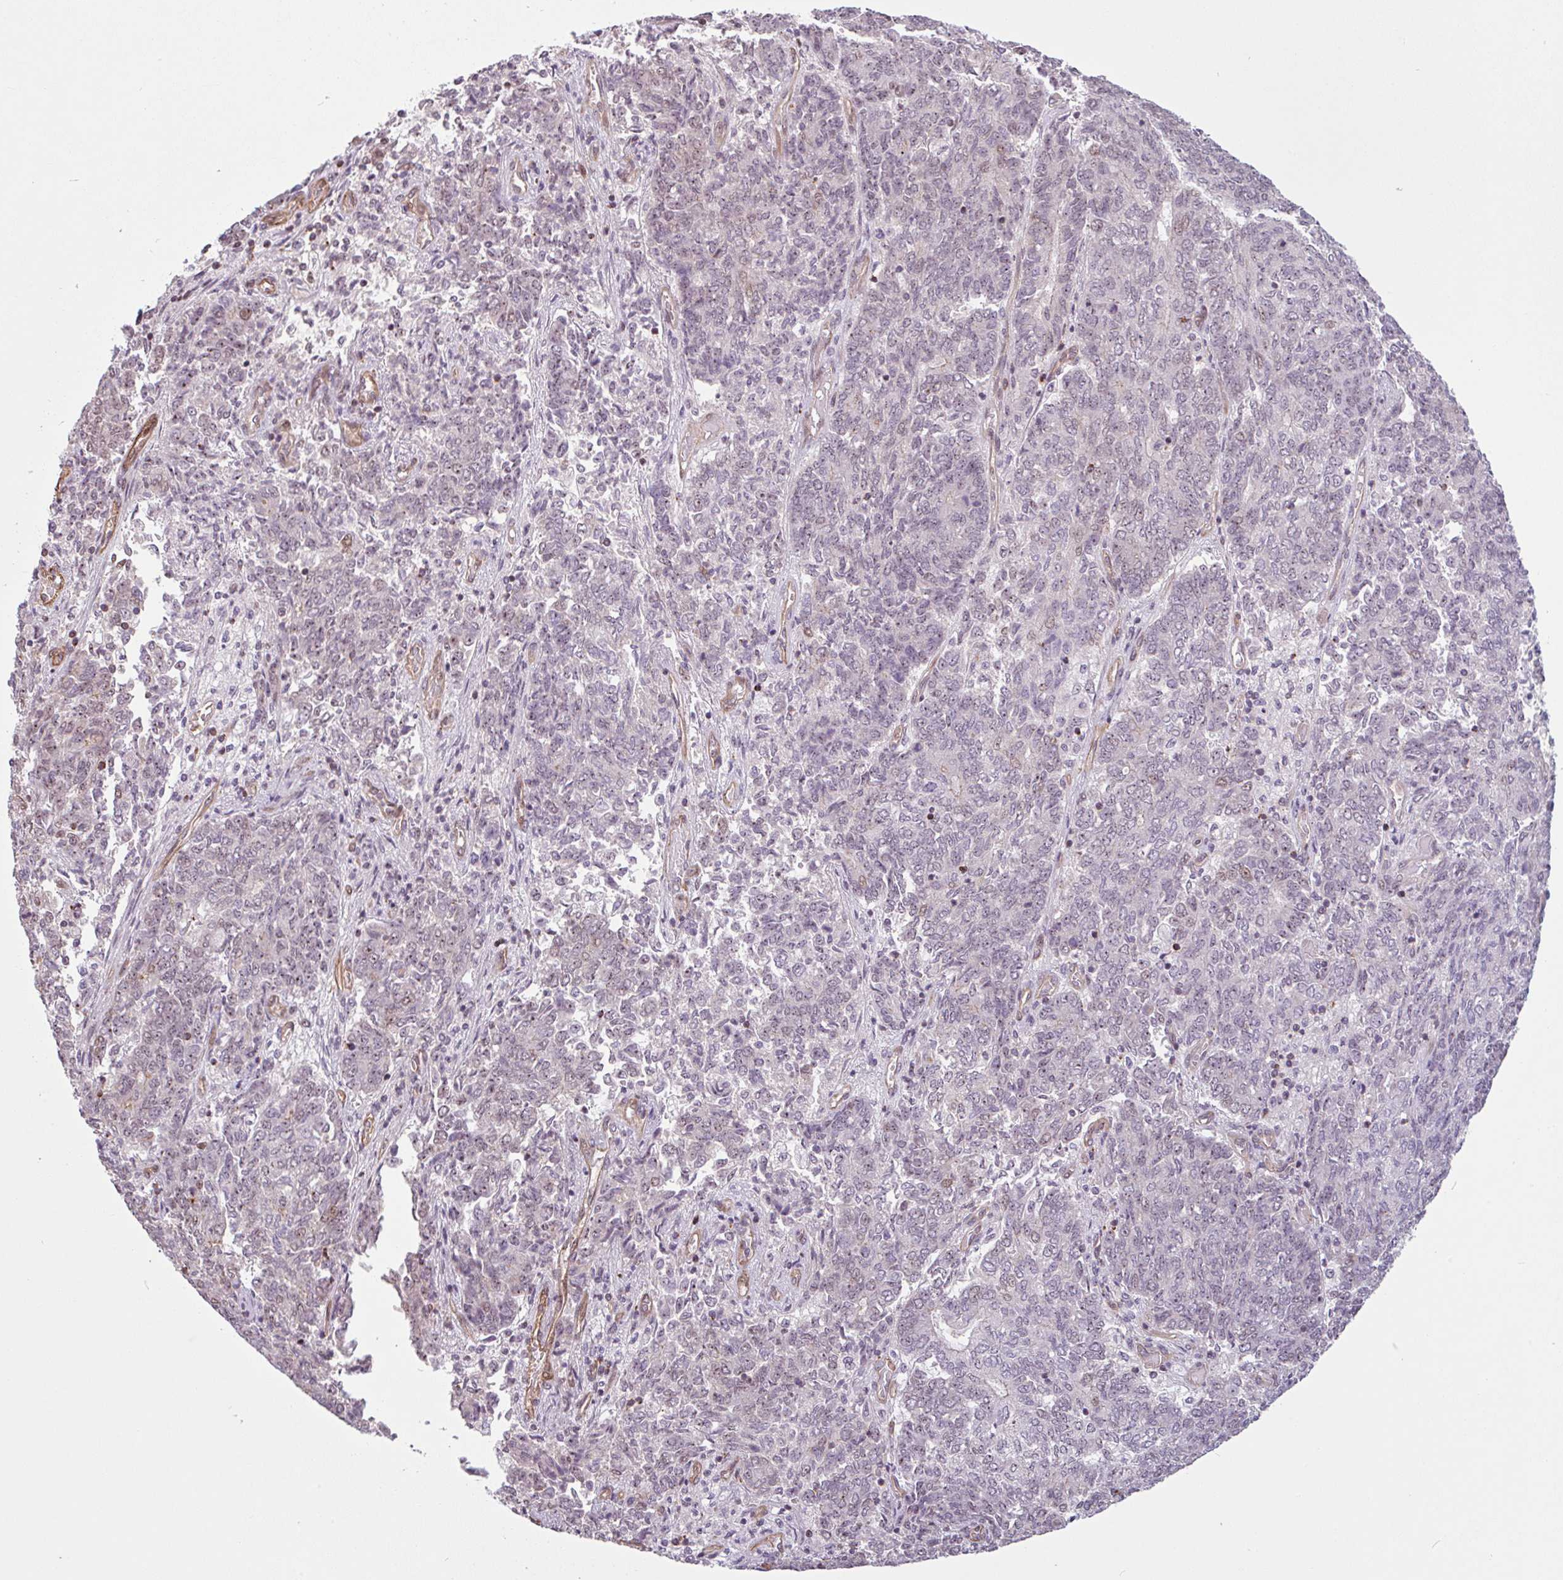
{"staining": {"intensity": "weak", "quantity": "<25%", "location": "nuclear"}, "tissue": "endometrial cancer", "cell_type": "Tumor cells", "image_type": "cancer", "snomed": [{"axis": "morphology", "description": "Adenocarcinoma, NOS"}, {"axis": "topography", "description": "Endometrium"}], "caption": "A photomicrograph of human adenocarcinoma (endometrial) is negative for staining in tumor cells.", "gene": "ZNF689", "patient": {"sex": "female", "age": 80}}